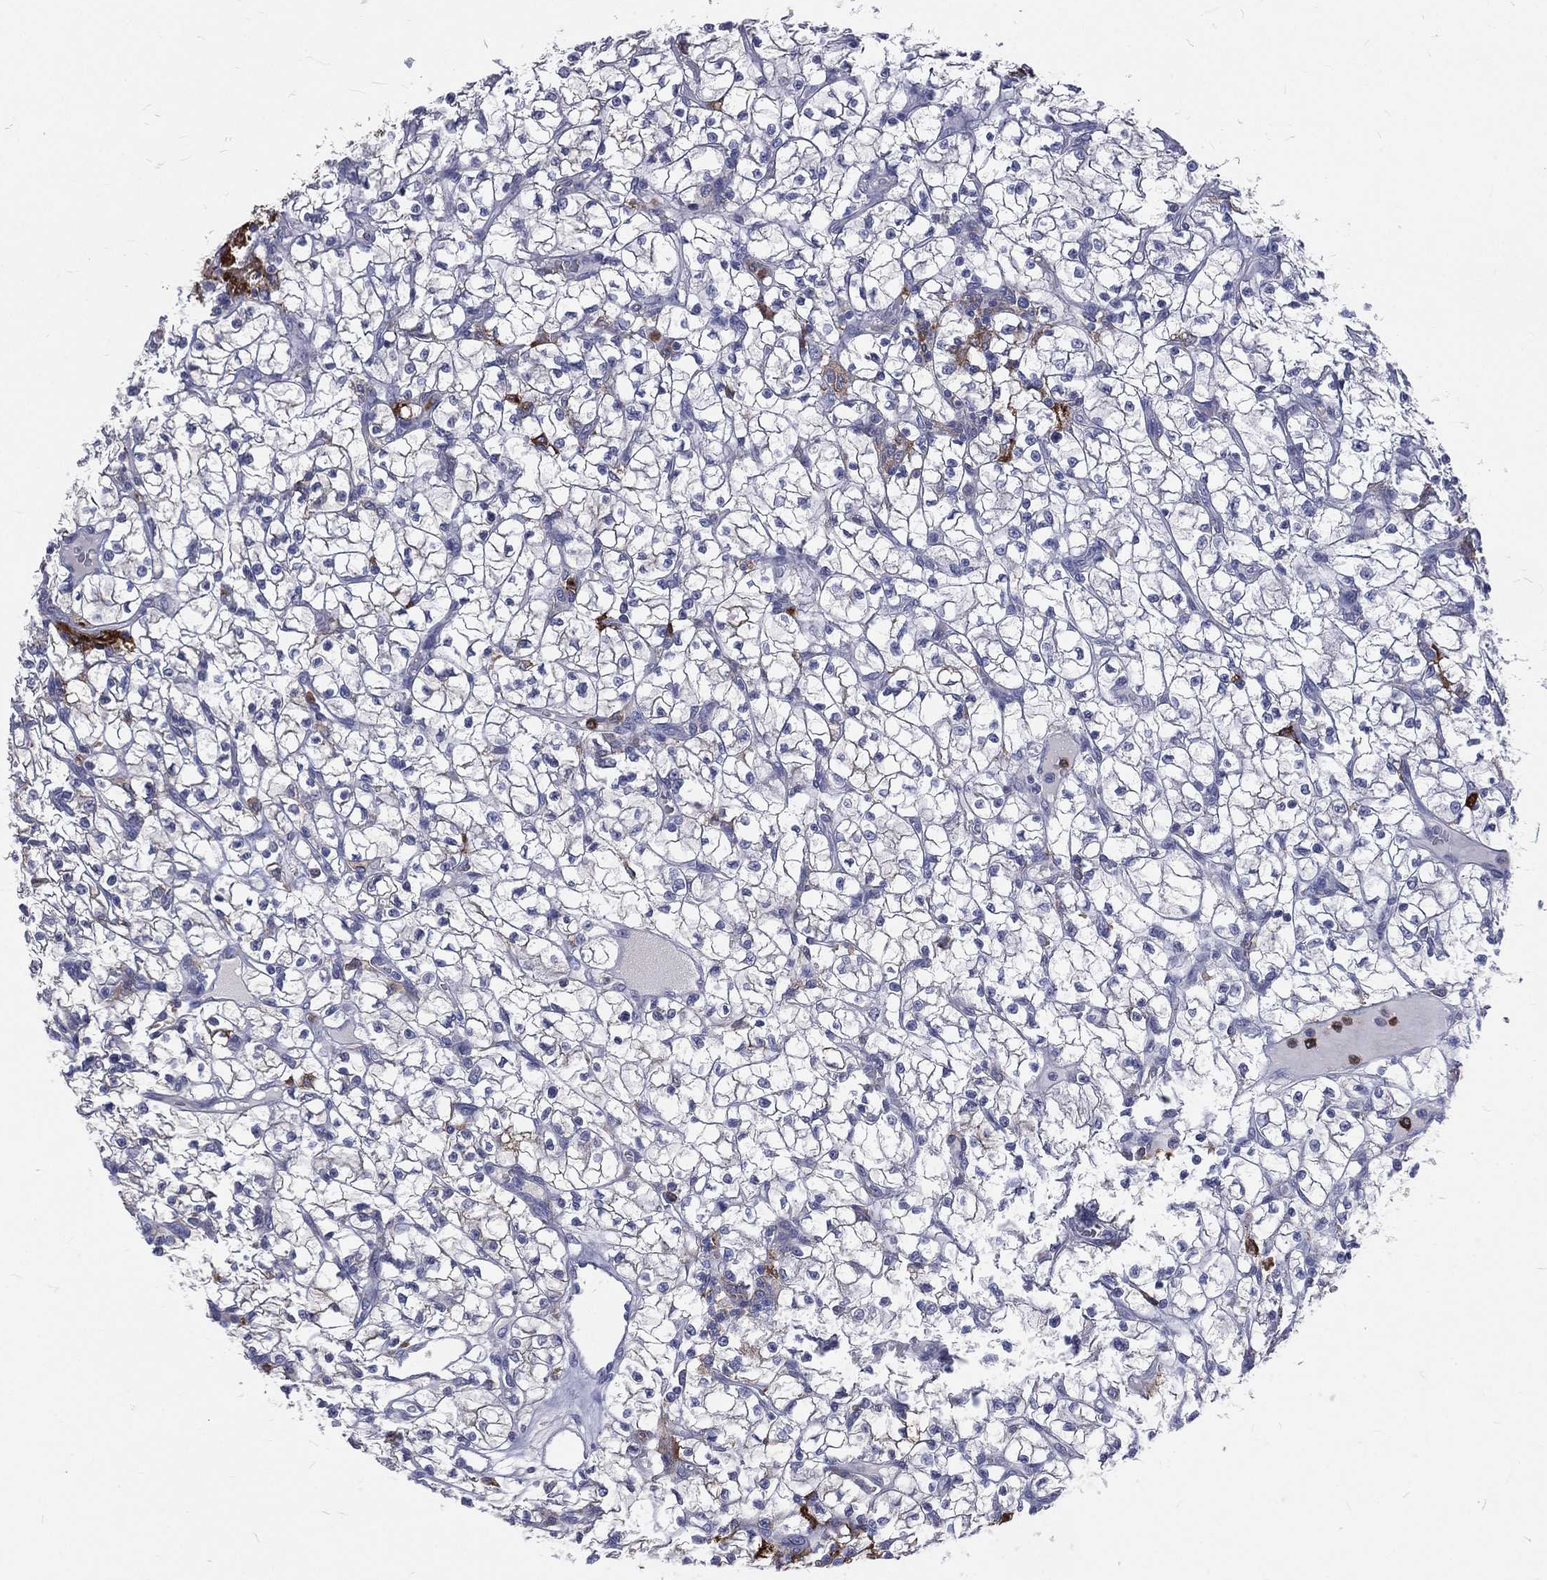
{"staining": {"intensity": "negative", "quantity": "none", "location": "none"}, "tissue": "renal cancer", "cell_type": "Tumor cells", "image_type": "cancer", "snomed": [{"axis": "morphology", "description": "Adenocarcinoma, NOS"}, {"axis": "topography", "description": "Kidney"}], "caption": "High power microscopy image of an immunohistochemistry micrograph of renal cancer, revealing no significant positivity in tumor cells.", "gene": "BASP1", "patient": {"sex": "female", "age": 64}}